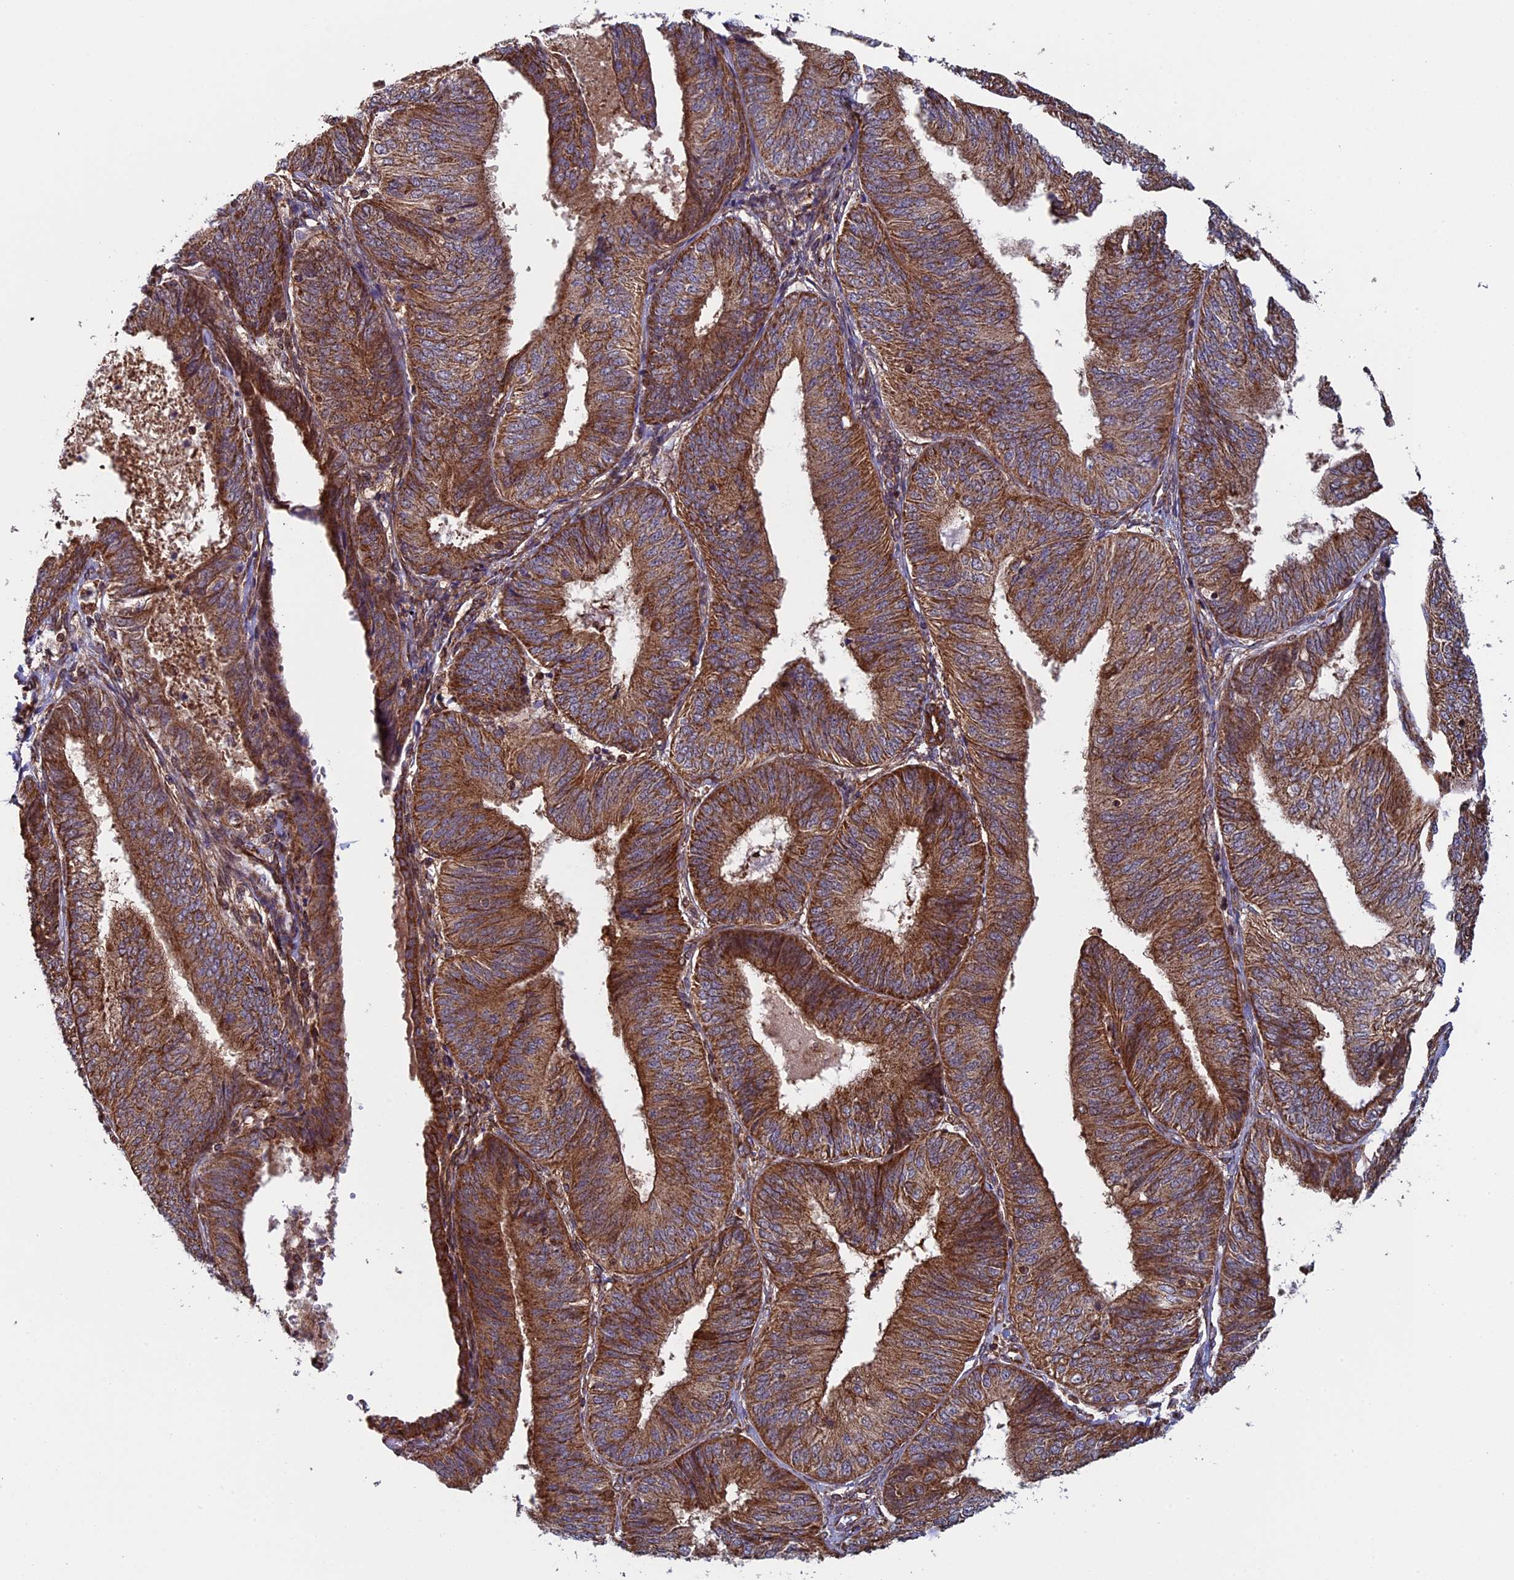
{"staining": {"intensity": "moderate", "quantity": ">75%", "location": "cytoplasmic/membranous"}, "tissue": "endometrial cancer", "cell_type": "Tumor cells", "image_type": "cancer", "snomed": [{"axis": "morphology", "description": "Adenocarcinoma, NOS"}, {"axis": "topography", "description": "Endometrium"}], "caption": "Immunohistochemistry (IHC) micrograph of neoplastic tissue: human endometrial adenocarcinoma stained using immunohistochemistry demonstrates medium levels of moderate protein expression localized specifically in the cytoplasmic/membranous of tumor cells, appearing as a cytoplasmic/membranous brown color.", "gene": "CCDC8", "patient": {"sex": "female", "age": 58}}